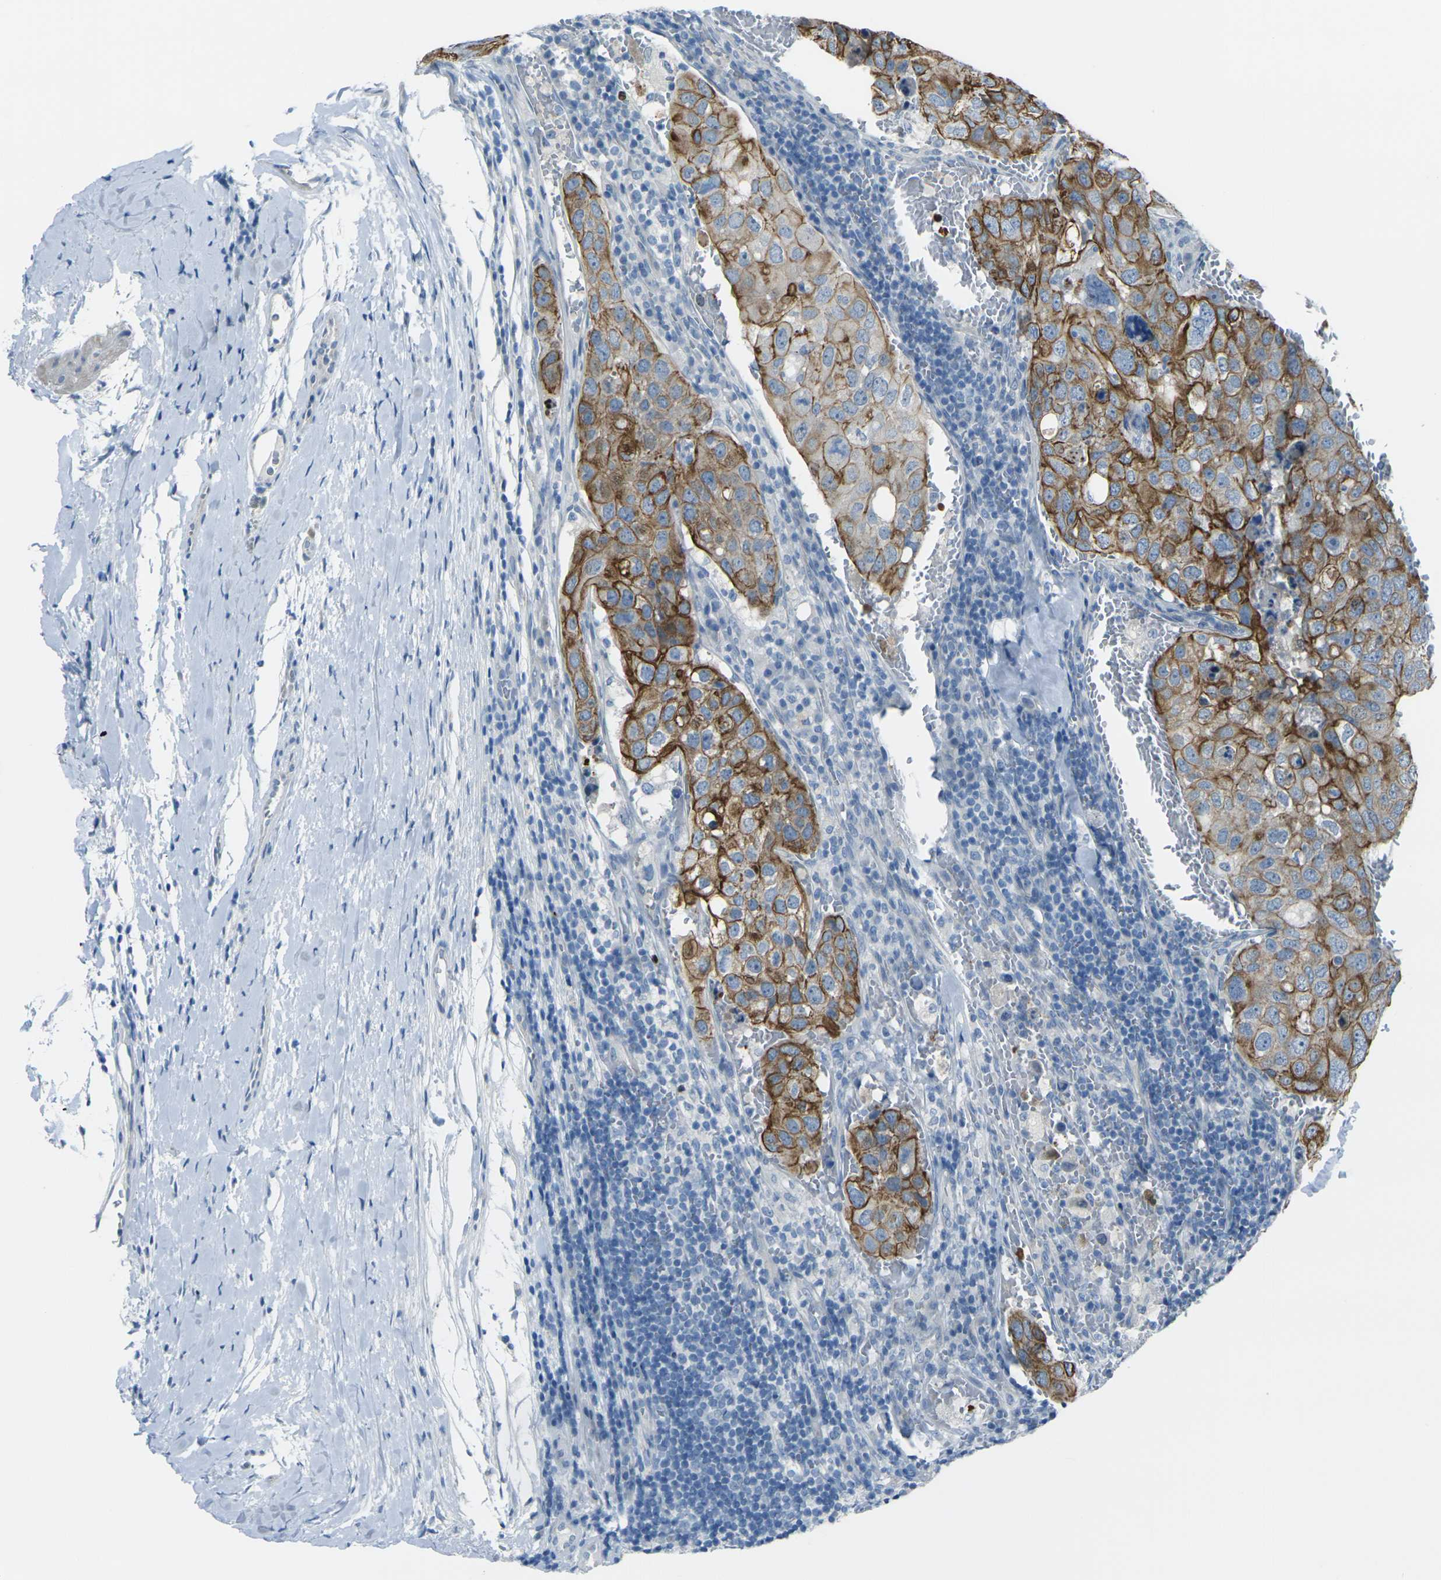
{"staining": {"intensity": "moderate", "quantity": ">75%", "location": "cytoplasmic/membranous"}, "tissue": "urothelial cancer", "cell_type": "Tumor cells", "image_type": "cancer", "snomed": [{"axis": "morphology", "description": "Urothelial carcinoma, High grade"}, {"axis": "topography", "description": "Lymph node"}, {"axis": "topography", "description": "Urinary bladder"}], "caption": "The micrograph displays staining of urothelial cancer, revealing moderate cytoplasmic/membranous protein expression (brown color) within tumor cells. (brown staining indicates protein expression, while blue staining denotes nuclei).", "gene": "ANKRD46", "patient": {"sex": "male", "age": 51}}